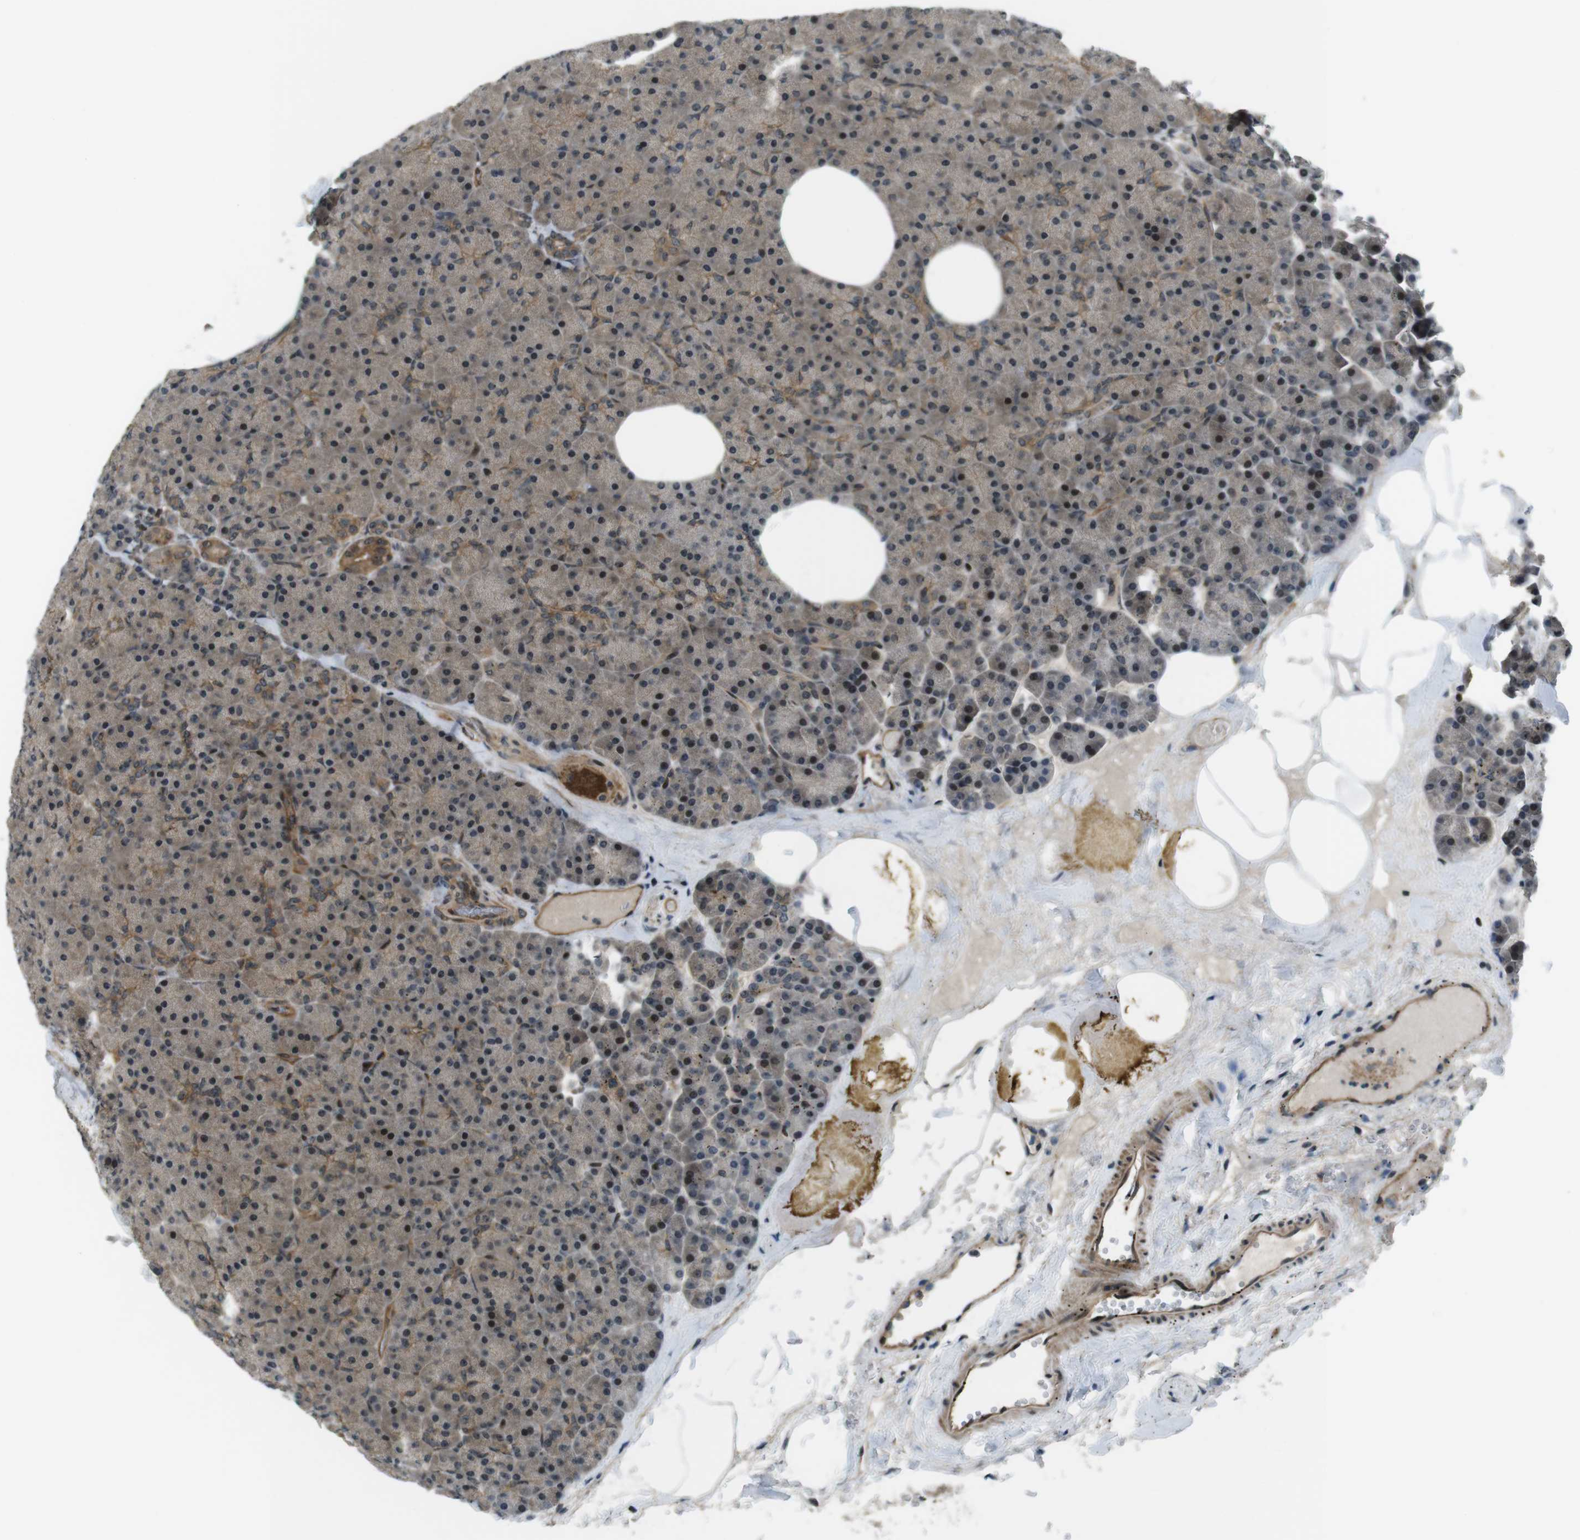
{"staining": {"intensity": "moderate", "quantity": ">75%", "location": "cytoplasmic/membranous,nuclear"}, "tissue": "pancreas", "cell_type": "Exocrine glandular cells", "image_type": "normal", "snomed": [{"axis": "morphology", "description": "Normal tissue, NOS"}, {"axis": "topography", "description": "Pancreas"}], "caption": "A brown stain shows moderate cytoplasmic/membranous,nuclear expression of a protein in exocrine glandular cells of normal pancreas.", "gene": "TIAM2", "patient": {"sex": "female", "age": 35}}